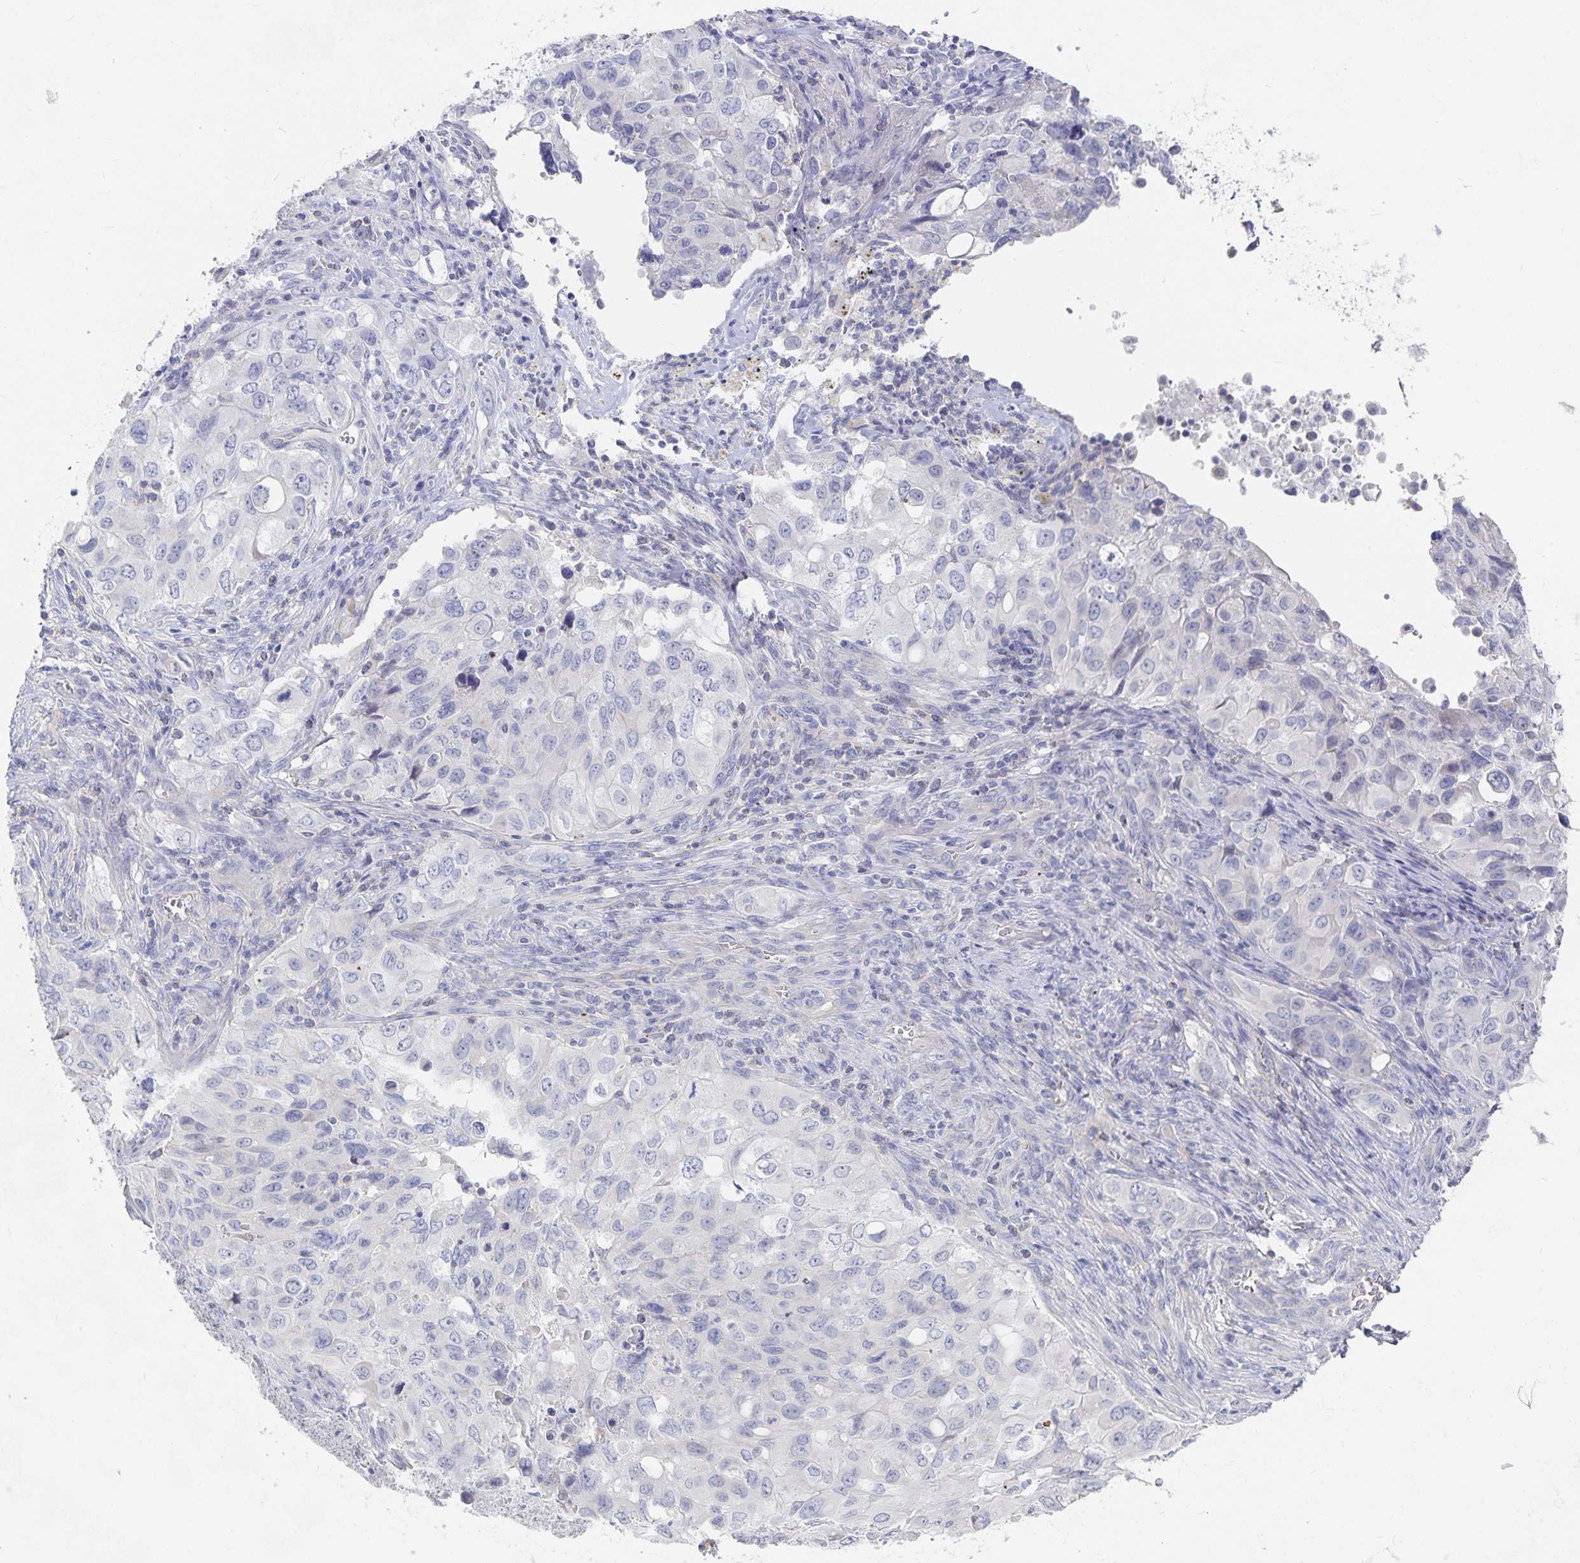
{"staining": {"intensity": "negative", "quantity": "none", "location": "none"}, "tissue": "lung cancer", "cell_type": "Tumor cells", "image_type": "cancer", "snomed": [{"axis": "morphology", "description": "Adenocarcinoma, NOS"}, {"axis": "morphology", "description": "Adenocarcinoma, metastatic, NOS"}, {"axis": "topography", "description": "Lymph node"}, {"axis": "topography", "description": "Lung"}], "caption": "Lung adenocarcinoma stained for a protein using IHC shows no staining tumor cells.", "gene": "DNAH9", "patient": {"sex": "female", "age": 42}}